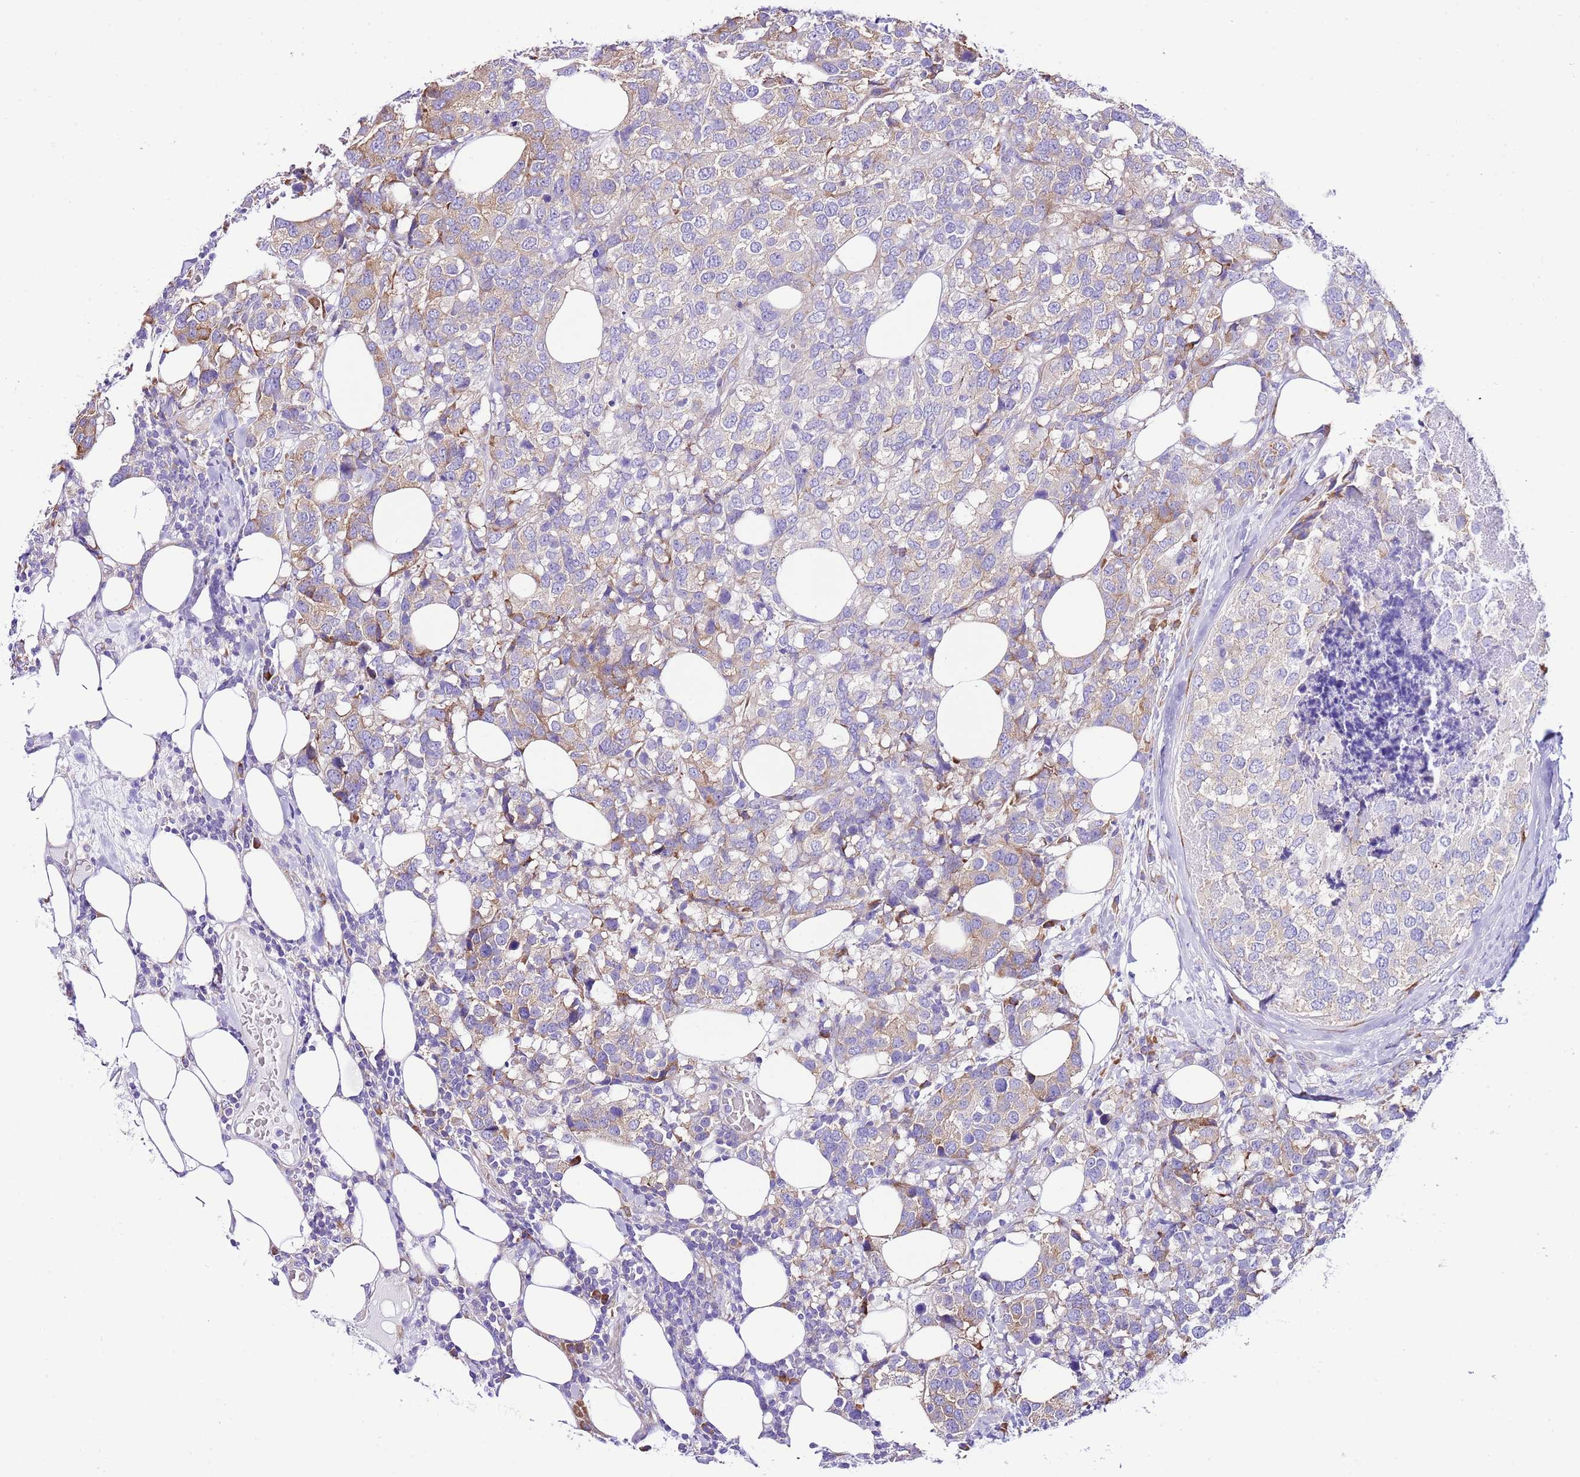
{"staining": {"intensity": "moderate", "quantity": "<25%", "location": "cytoplasmic/membranous"}, "tissue": "breast cancer", "cell_type": "Tumor cells", "image_type": "cancer", "snomed": [{"axis": "morphology", "description": "Lobular carcinoma"}, {"axis": "topography", "description": "Breast"}], "caption": "Protein expression analysis of human breast cancer (lobular carcinoma) reveals moderate cytoplasmic/membranous expression in approximately <25% of tumor cells. (DAB (3,3'-diaminobenzidine) IHC with brightfield microscopy, high magnification).", "gene": "RPS10", "patient": {"sex": "female", "age": 59}}